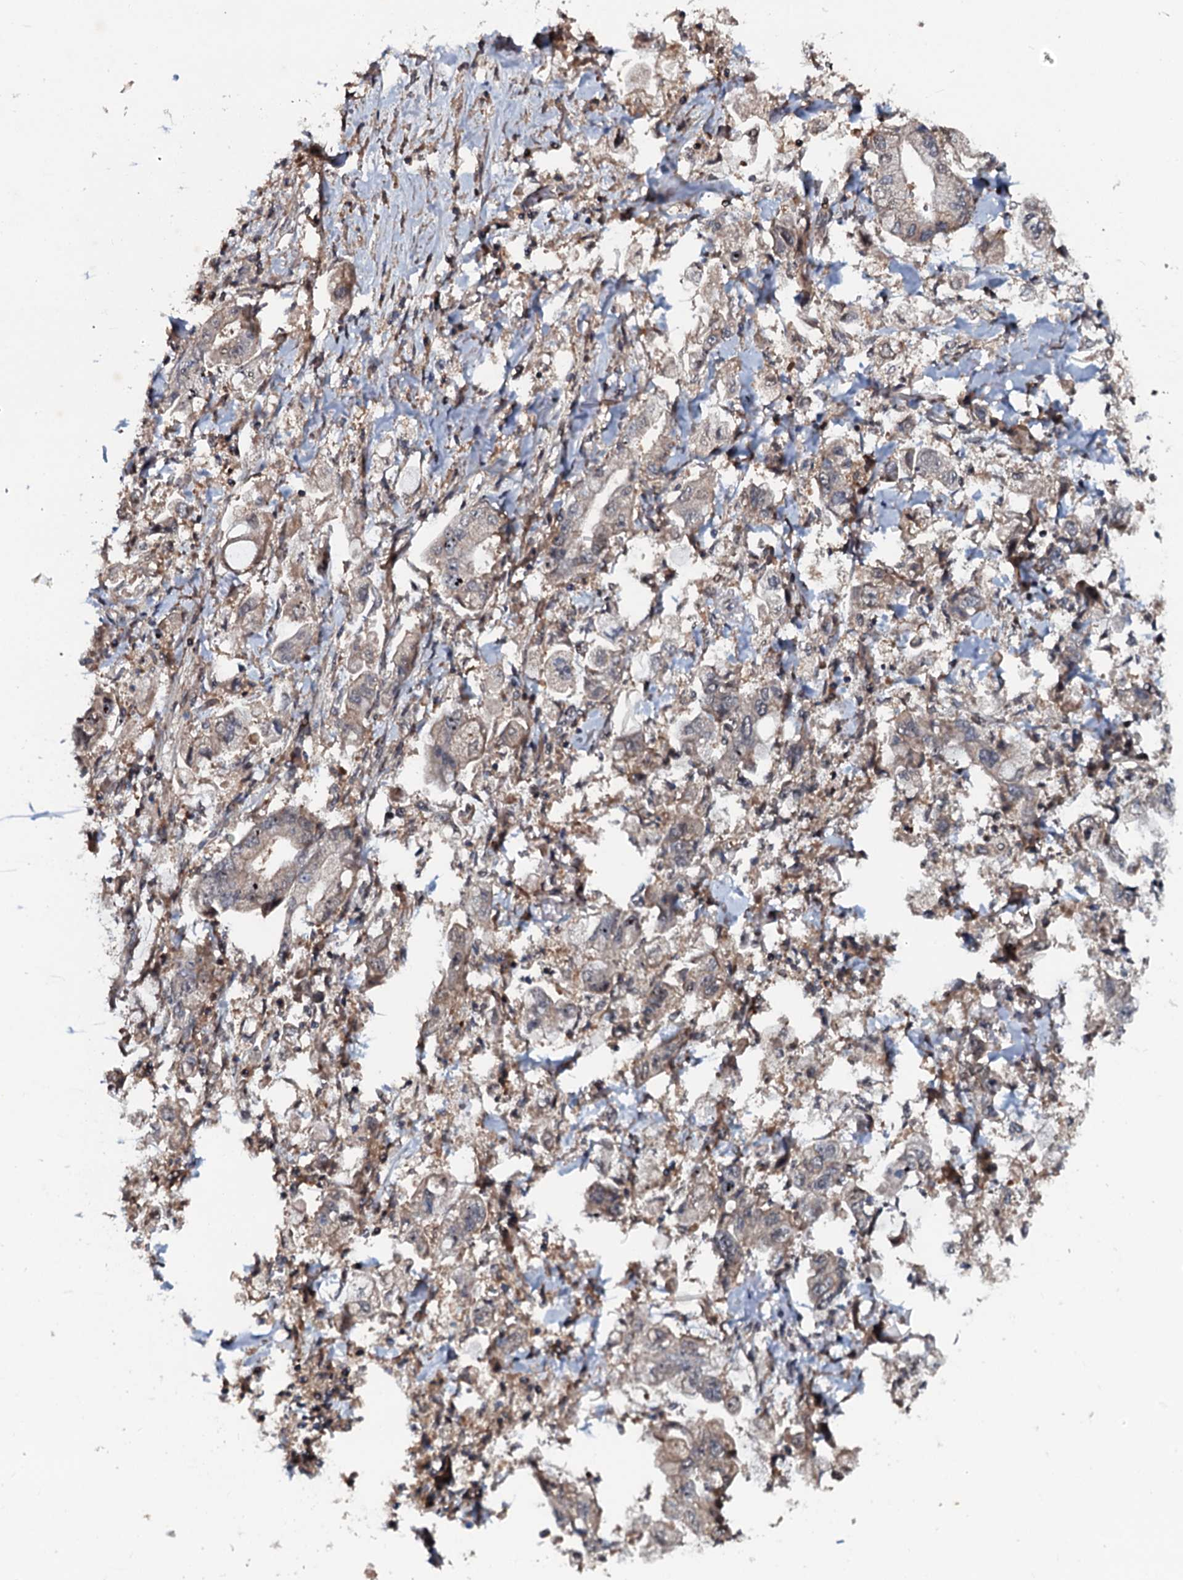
{"staining": {"intensity": "weak", "quantity": "<25%", "location": "cytoplasmic/membranous"}, "tissue": "stomach cancer", "cell_type": "Tumor cells", "image_type": "cancer", "snomed": [{"axis": "morphology", "description": "Adenocarcinoma, NOS"}, {"axis": "topography", "description": "Stomach"}], "caption": "DAB immunohistochemical staining of human stomach adenocarcinoma displays no significant positivity in tumor cells.", "gene": "N4BP1", "patient": {"sex": "male", "age": 62}}